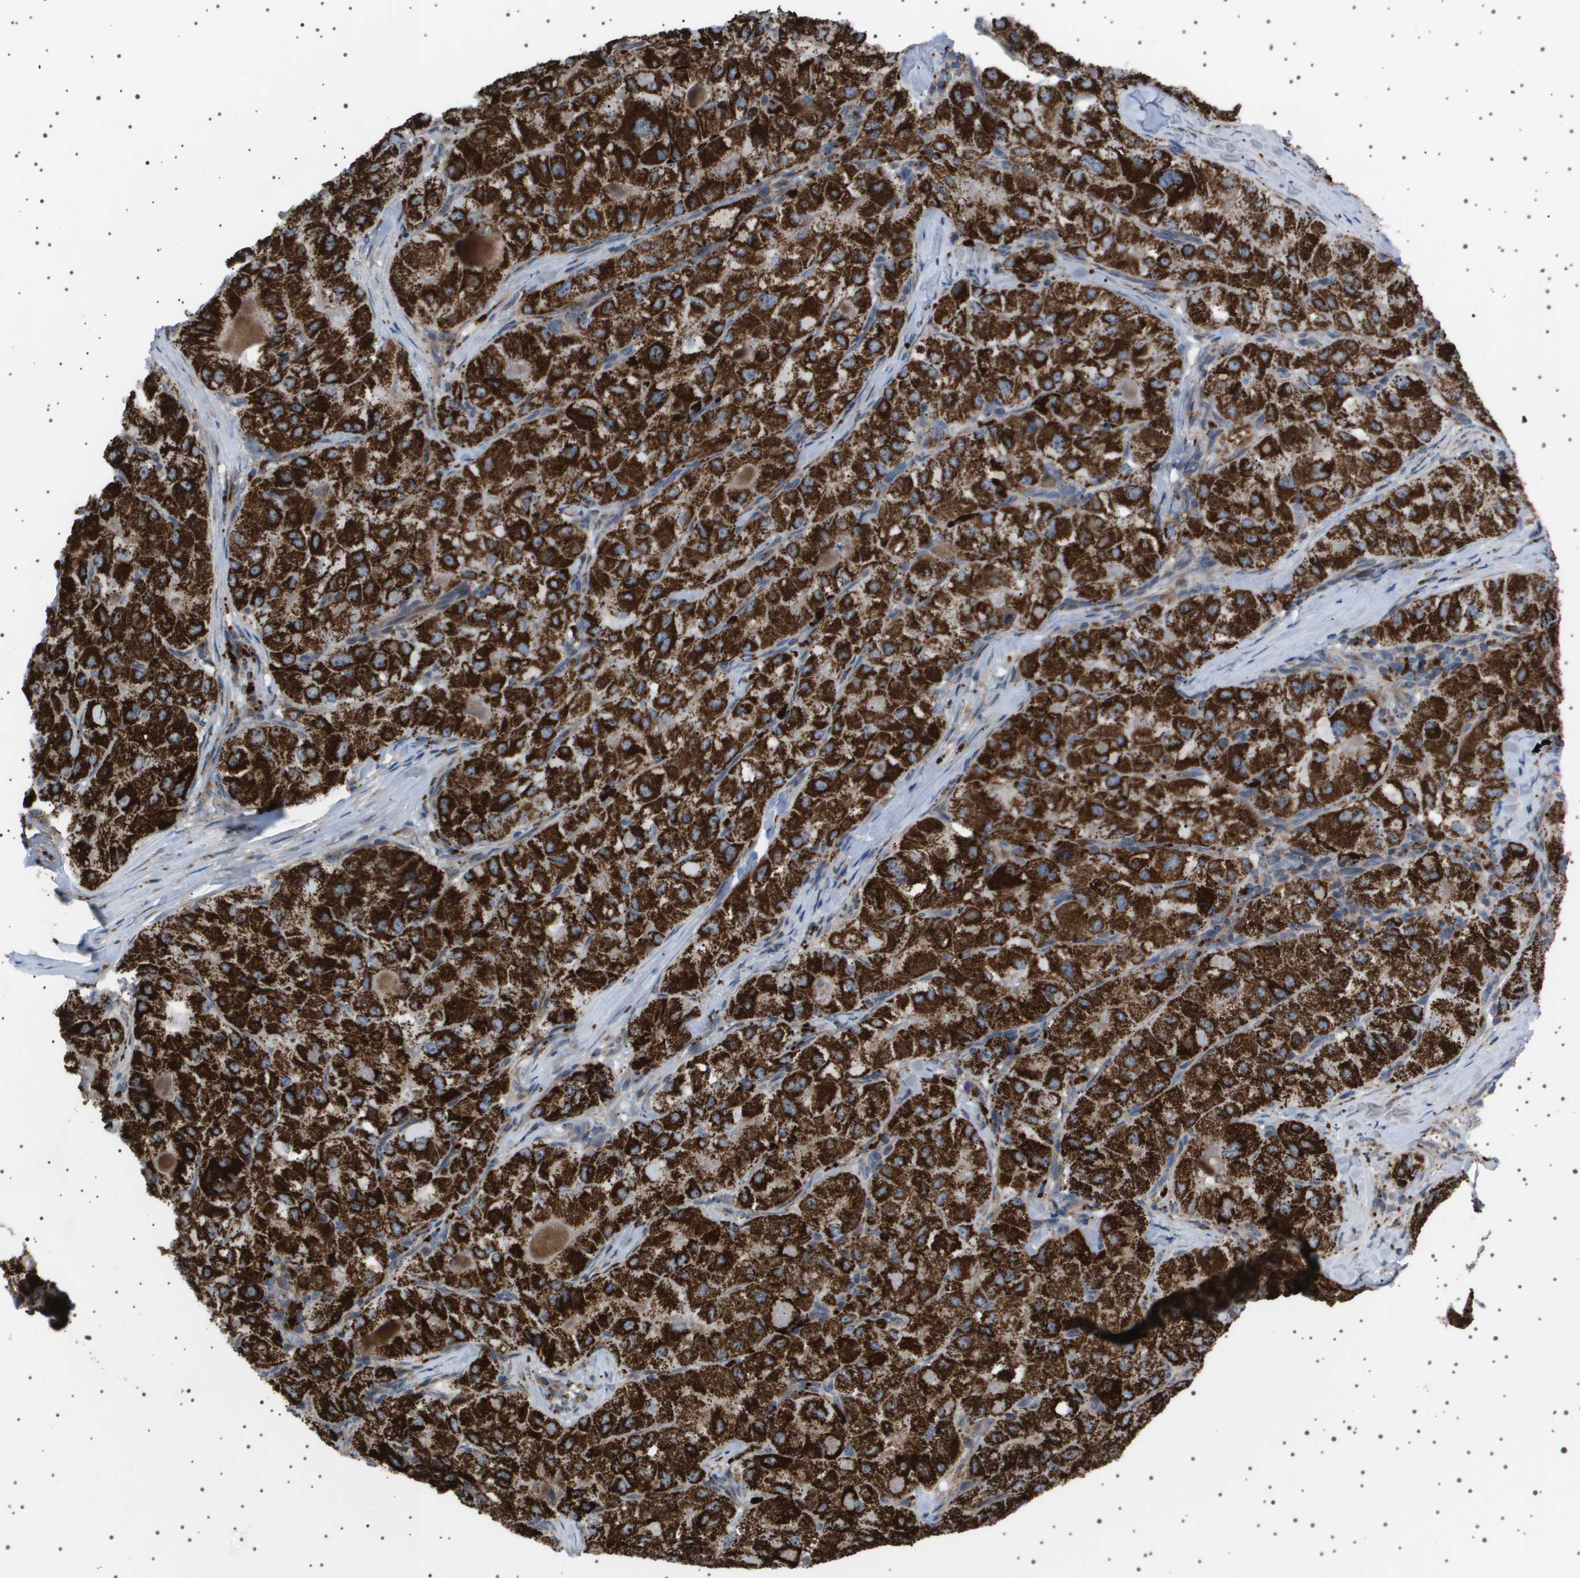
{"staining": {"intensity": "strong", "quantity": ">75%", "location": "cytoplasmic/membranous"}, "tissue": "liver cancer", "cell_type": "Tumor cells", "image_type": "cancer", "snomed": [{"axis": "morphology", "description": "Carcinoma, Hepatocellular, NOS"}, {"axis": "topography", "description": "Liver"}], "caption": "Protein expression analysis of human liver cancer reveals strong cytoplasmic/membranous positivity in about >75% of tumor cells. The protein of interest is shown in brown color, while the nuclei are stained blue.", "gene": "UBXN8", "patient": {"sex": "male", "age": 80}}